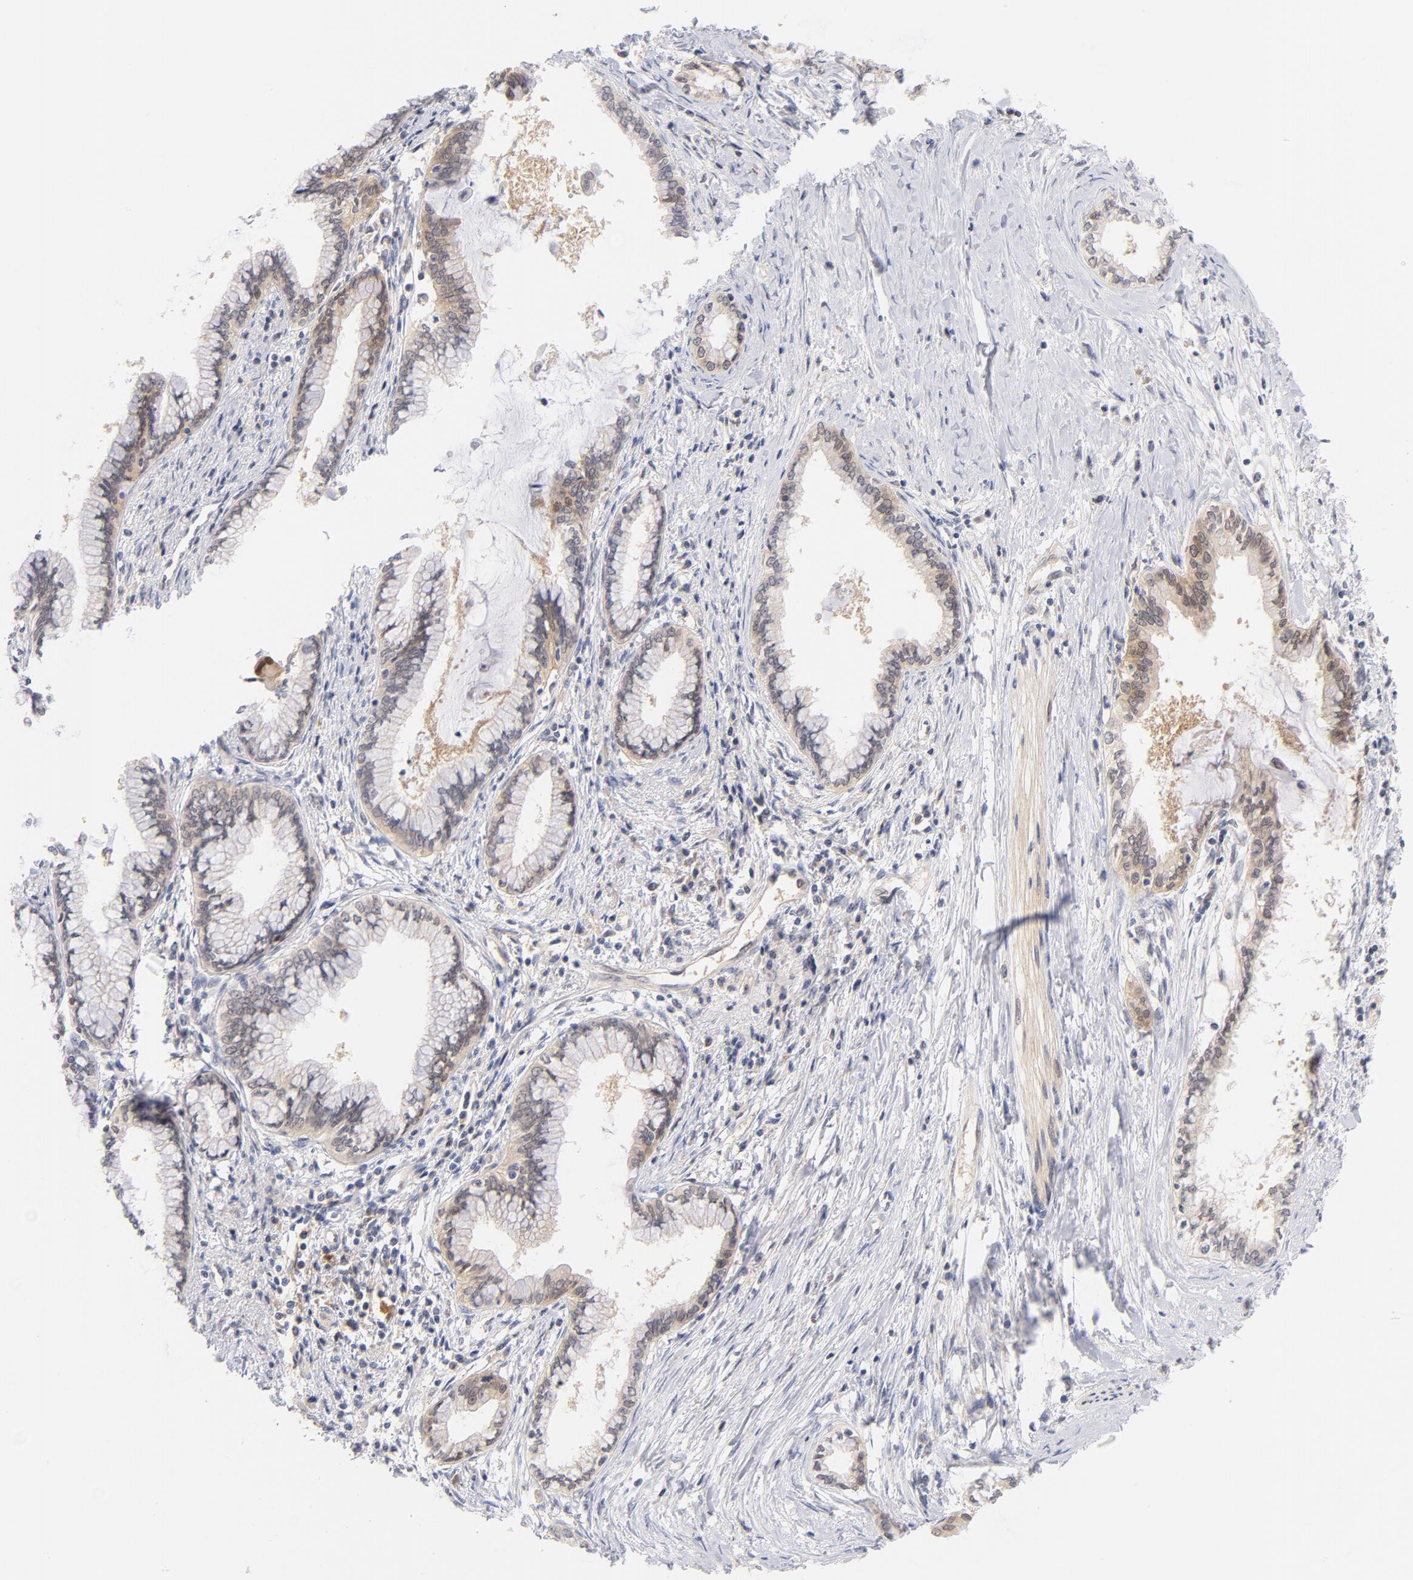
{"staining": {"intensity": "weak", "quantity": ">75%", "location": "cytoplasmic/membranous"}, "tissue": "pancreatic cancer", "cell_type": "Tumor cells", "image_type": "cancer", "snomed": [{"axis": "morphology", "description": "Adenocarcinoma, NOS"}, {"axis": "topography", "description": "Pancreas"}], "caption": "A low amount of weak cytoplasmic/membranous staining is present in approximately >75% of tumor cells in pancreatic cancer (adenocarcinoma) tissue.", "gene": "CASP6", "patient": {"sex": "female", "age": 64}}